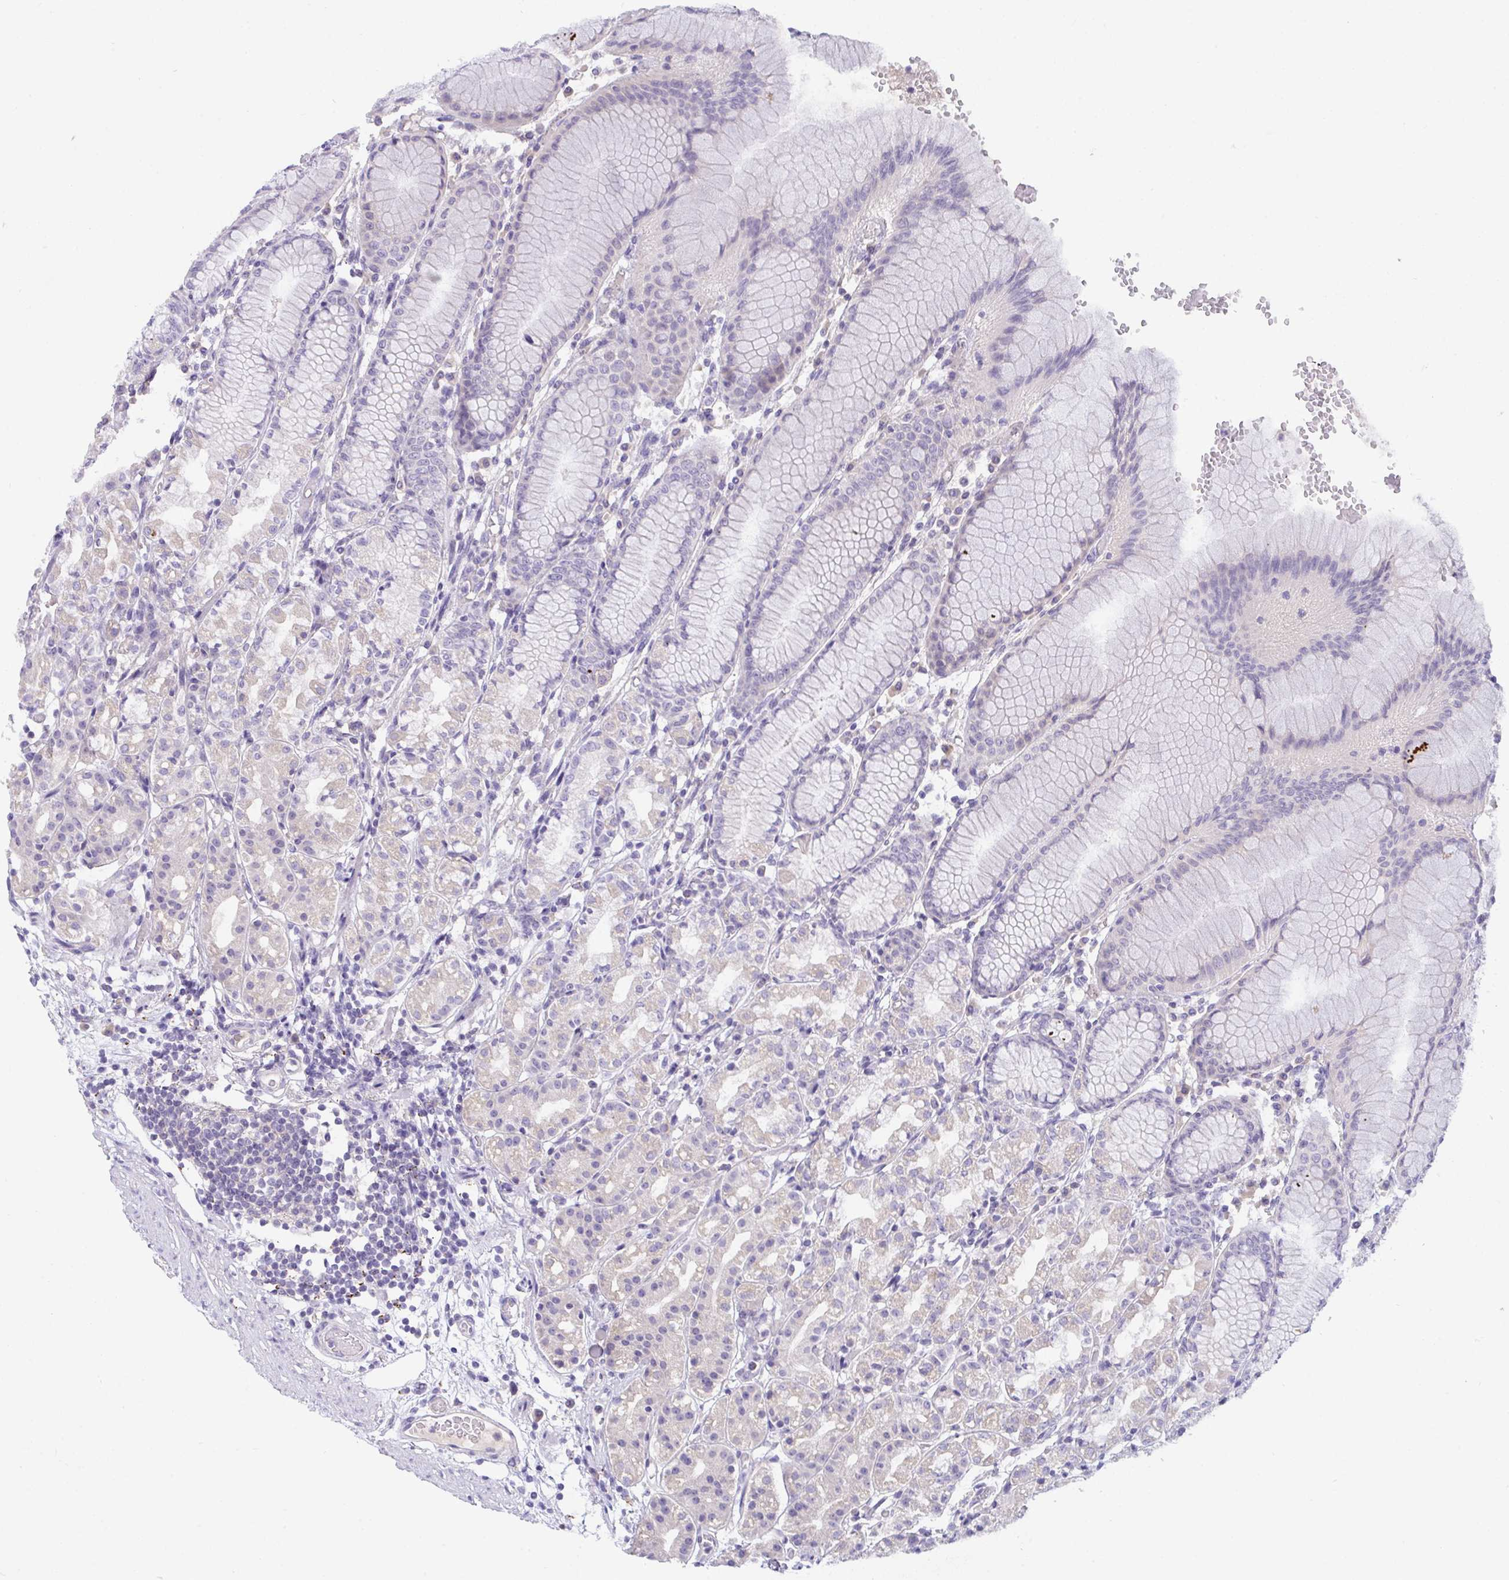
{"staining": {"intensity": "negative", "quantity": "none", "location": "none"}, "tissue": "stomach", "cell_type": "Glandular cells", "image_type": "normal", "snomed": [{"axis": "morphology", "description": "Normal tissue, NOS"}, {"axis": "topography", "description": "Stomach"}], "caption": "Immunohistochemical staining of benign human stomach exhibits no significant positivity in glandular cells.", "gene": "SEMA6B", "patient": {"sex": "female", "age": 57}}